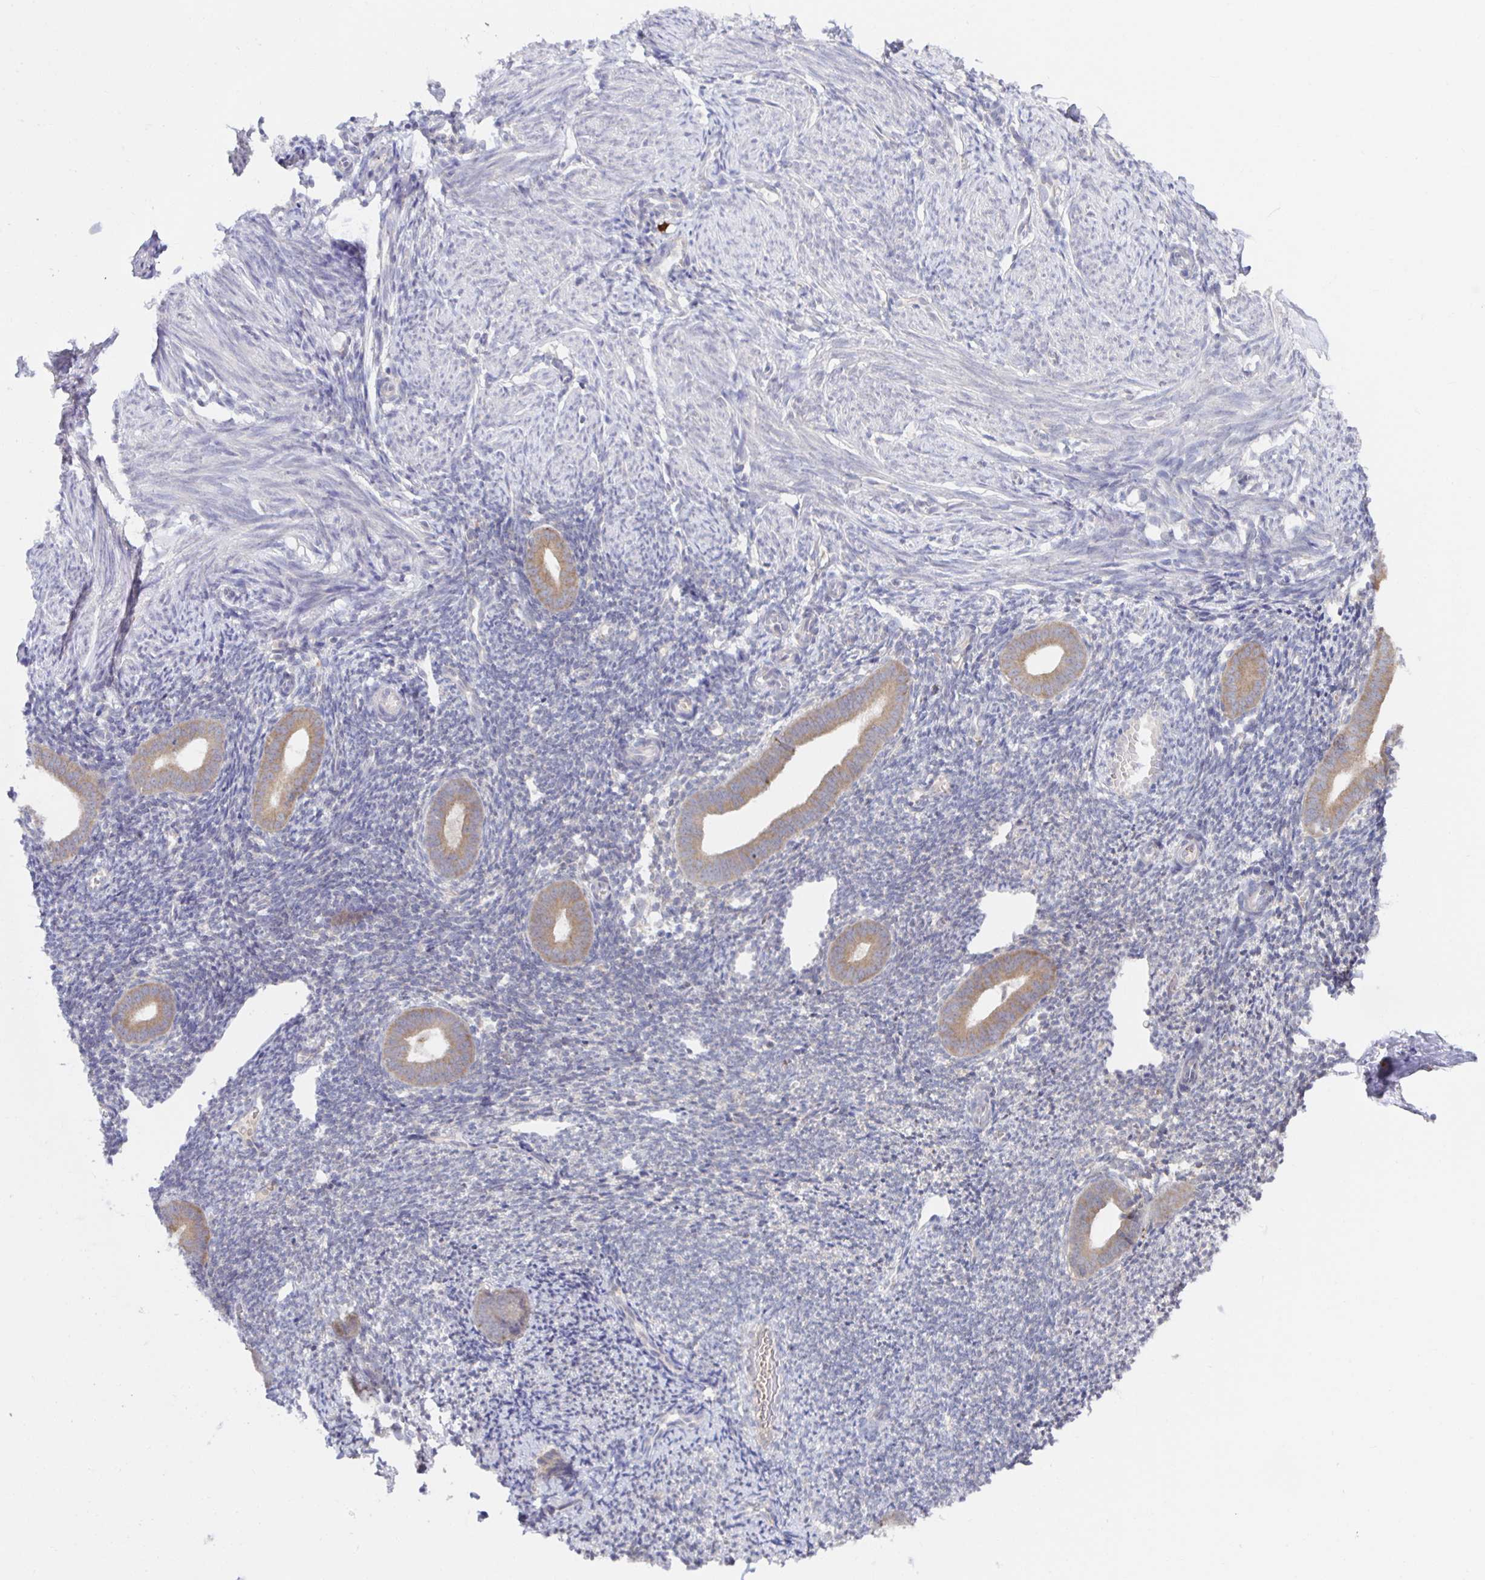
{"staining": {"intensity": "negative", "quantity": "none", "location": "none"}, "tissue": "endometrium", "cell_type": "Cells in endometrial stroma", "image_type": "normal", "snomed": [{"axis": "morphology", "description": "Normal tissue, NOS"}, {"axis": "topography", "description": "Endometrium"}], "caption": "IHC of benign endometrium demonstrates no positivity in cells in endometrial stroma. Brightfield microscopy of IHC stained with DAB (3,3'-diaminobenzidine) (brown) and hematoxylin (blue), captured at high magnification.", "gene": "BAD", "patient": {"sex": "female", "age": 39}}